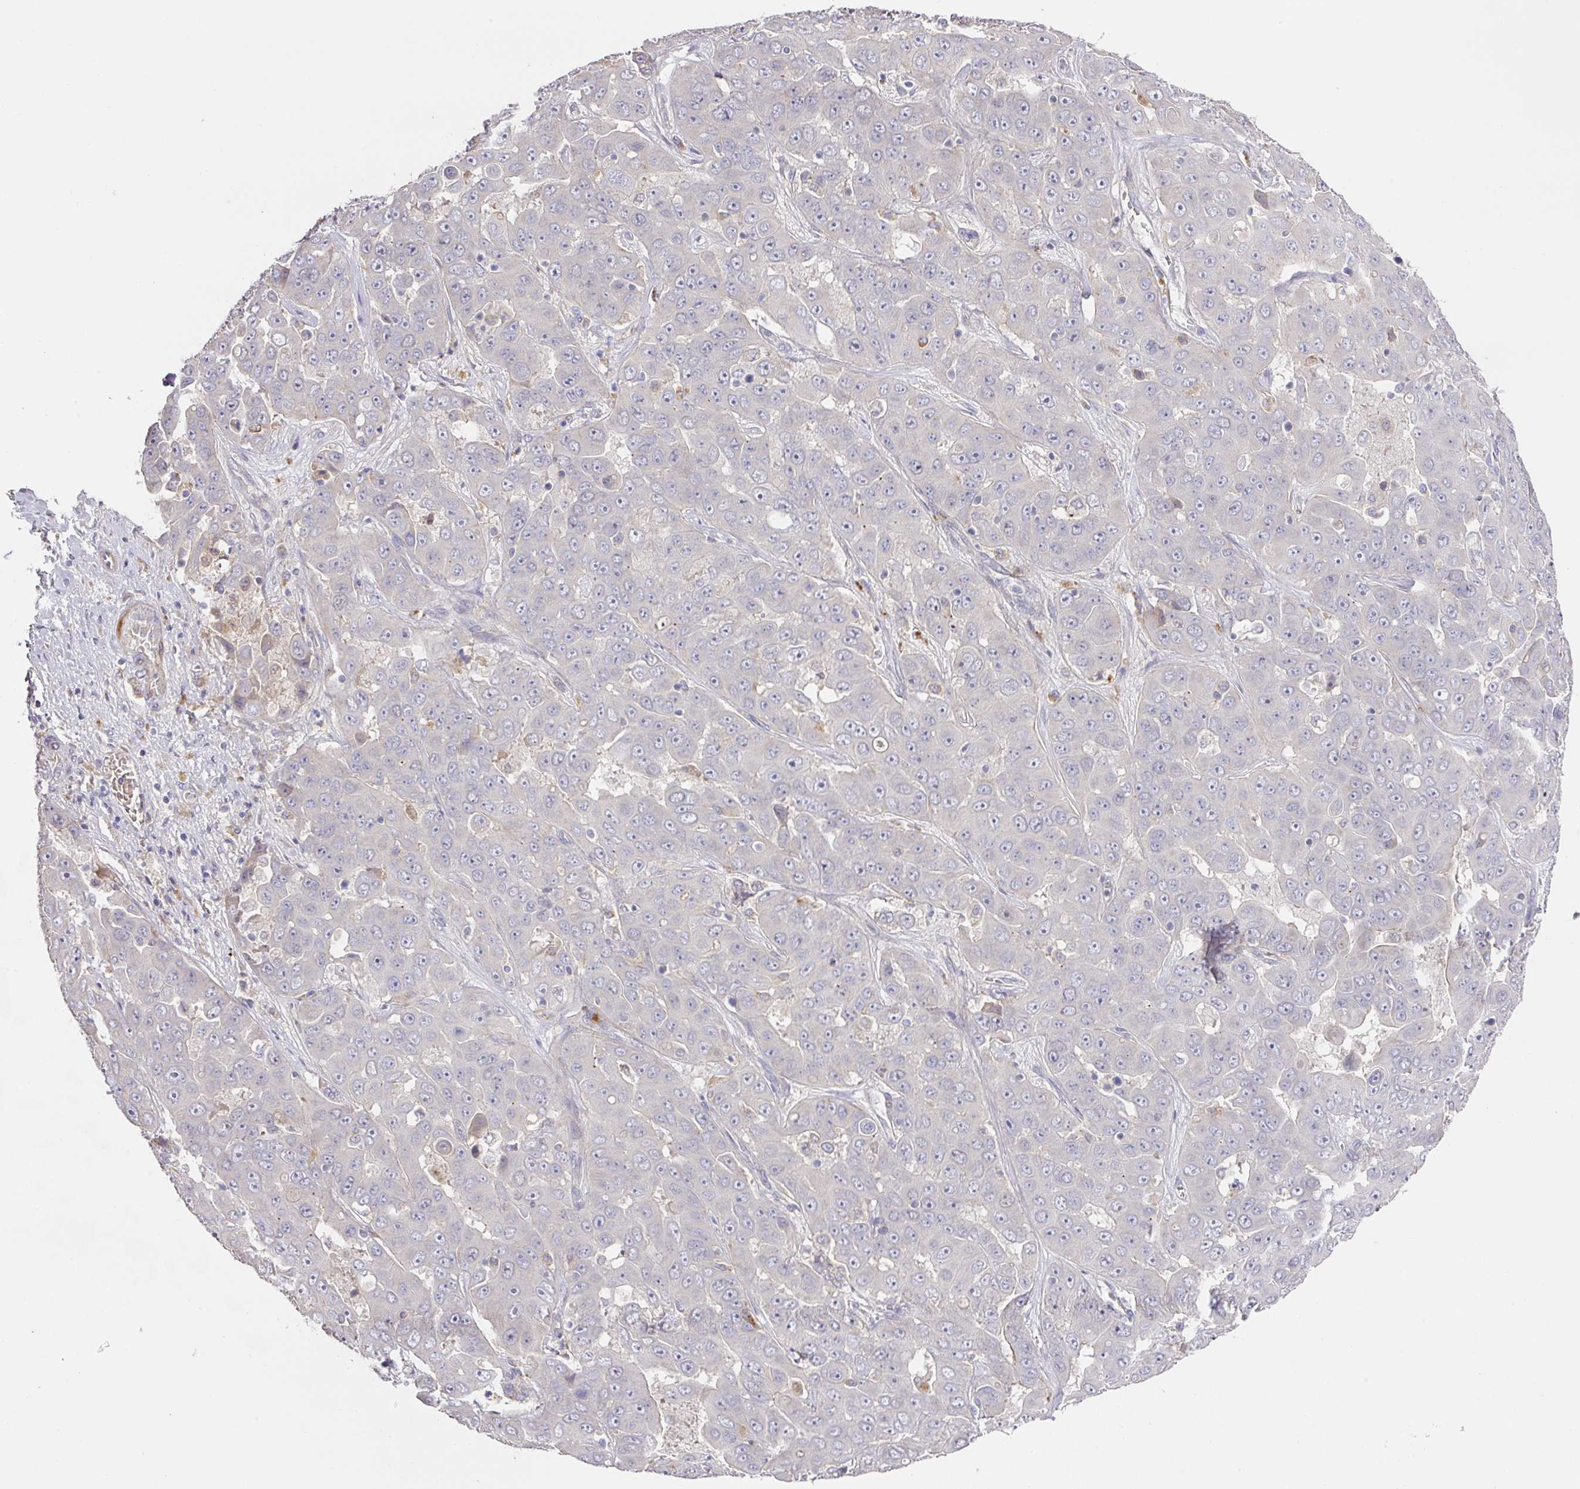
{"staining": {"intensity": "negative", "quantity": "none", "location": "none"}, "tissue": "liver cancer", "cell_type": "Tumor cells", "image_type": "cancer", "snomed": [{"axis": "morphology", "description": "Cholangiocarcinoma"}, {"axis": "topography", "description": "Liver"}], "caption": "IHC histopathology image of neoplastic tissue: human liver cancer (cholangiocarcinoma) stained with DAB demonstrates no significant protein positivity in tumor cells.", "gene": "TARM1", "patient": {"sex": "female", "age": 52}}